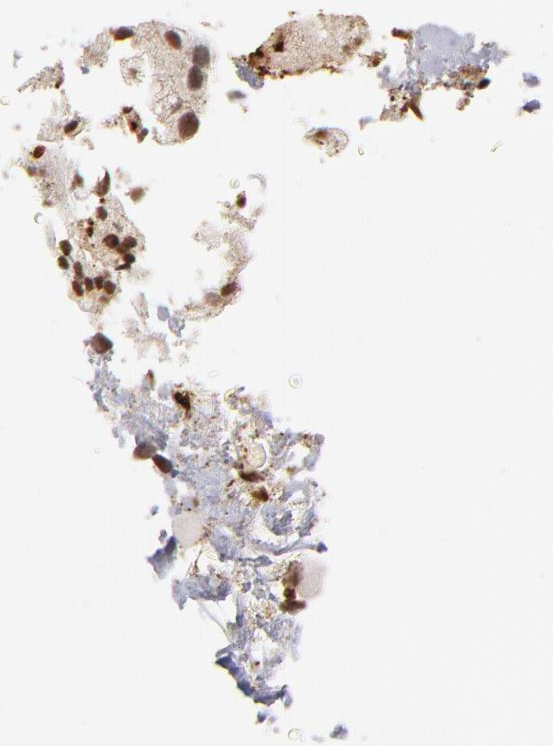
{"staining": {"intensity": "moderate", "quantity": ">75%", "location": "cytoplasmic/membranous"}, "tissue": "prostate cancer", "cell_type": "Tumor cells", "image_type": "cancer", "snomed": [{"axis": "morphology", "description": "Adenocarcinoma, Low grade"}, {"axis": "topography", "description": "Prostate"}], "caption": "Tumor cells show medium levels of moderate cytoplasmic/membranous expression in about >75% of cells in human prostate adenocarcinoma (low-grade).", "gene": "ZFX", "patient": {"sex": "male", "age": 69}}